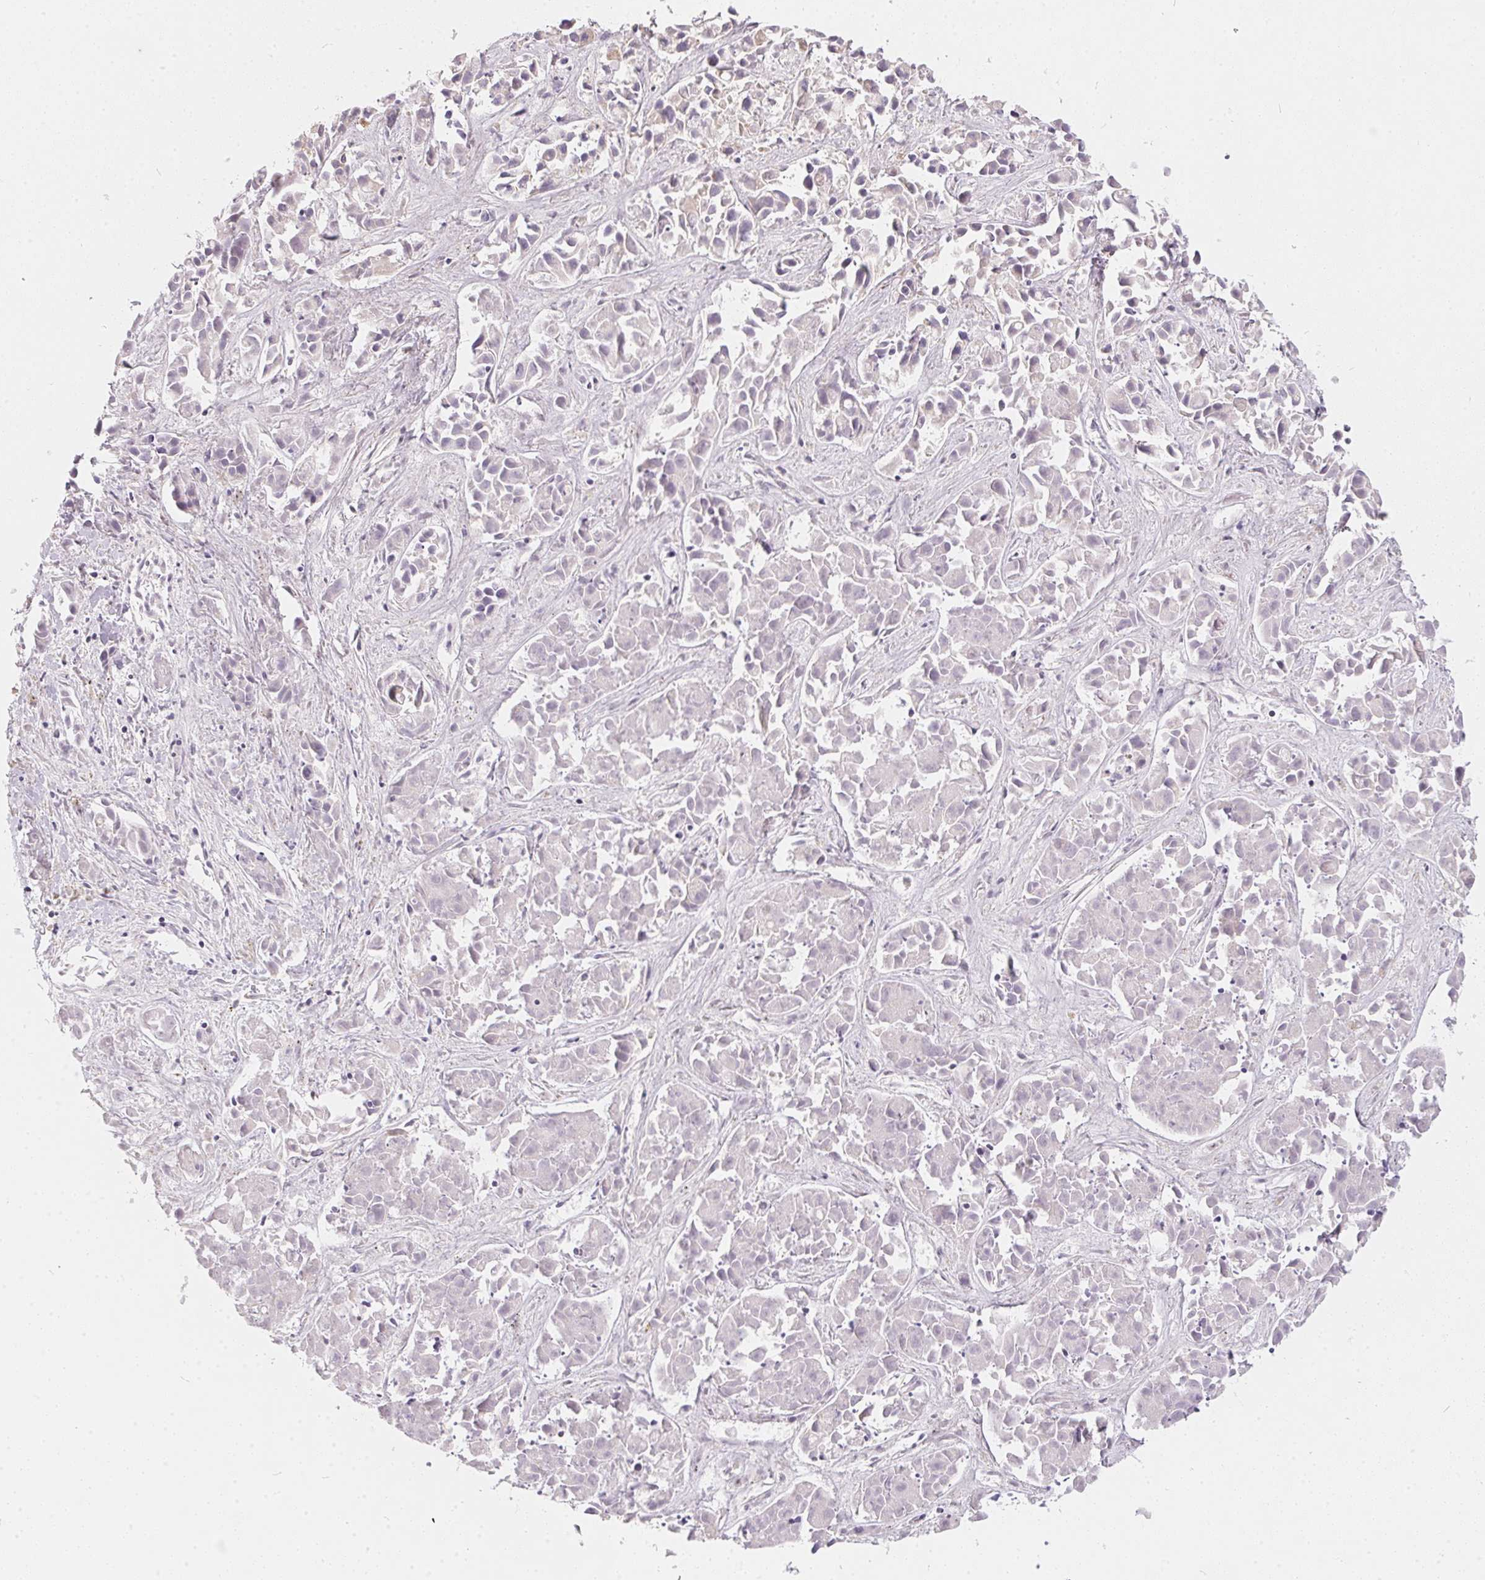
{"staining": {"intensity": "negative", "quantity": "none", "location": "none"}, "tissue": "liver cancer", "cell_type": "Tumor cells", "image_type": "cancer", "snomed": [{"axis": "morphology", "description": "Cholangiocarcinoma"}, {"axis": "topography", "description": "Liver"}], "caption": "A high-resolution histopathology image shows IHC staining of liver cancer (cholangiocarcinoma), which exhibits no significant expression in tumor cells. The staining was performed using DAB (3,3'-diaminobenzidine) to visualize the protein expression in brown, while the nuclei were stained in blue with hematoxylin (Magnification: 20x).", "gene": "VWA5B2", "patient": {"sex": "female", "age": 81}}